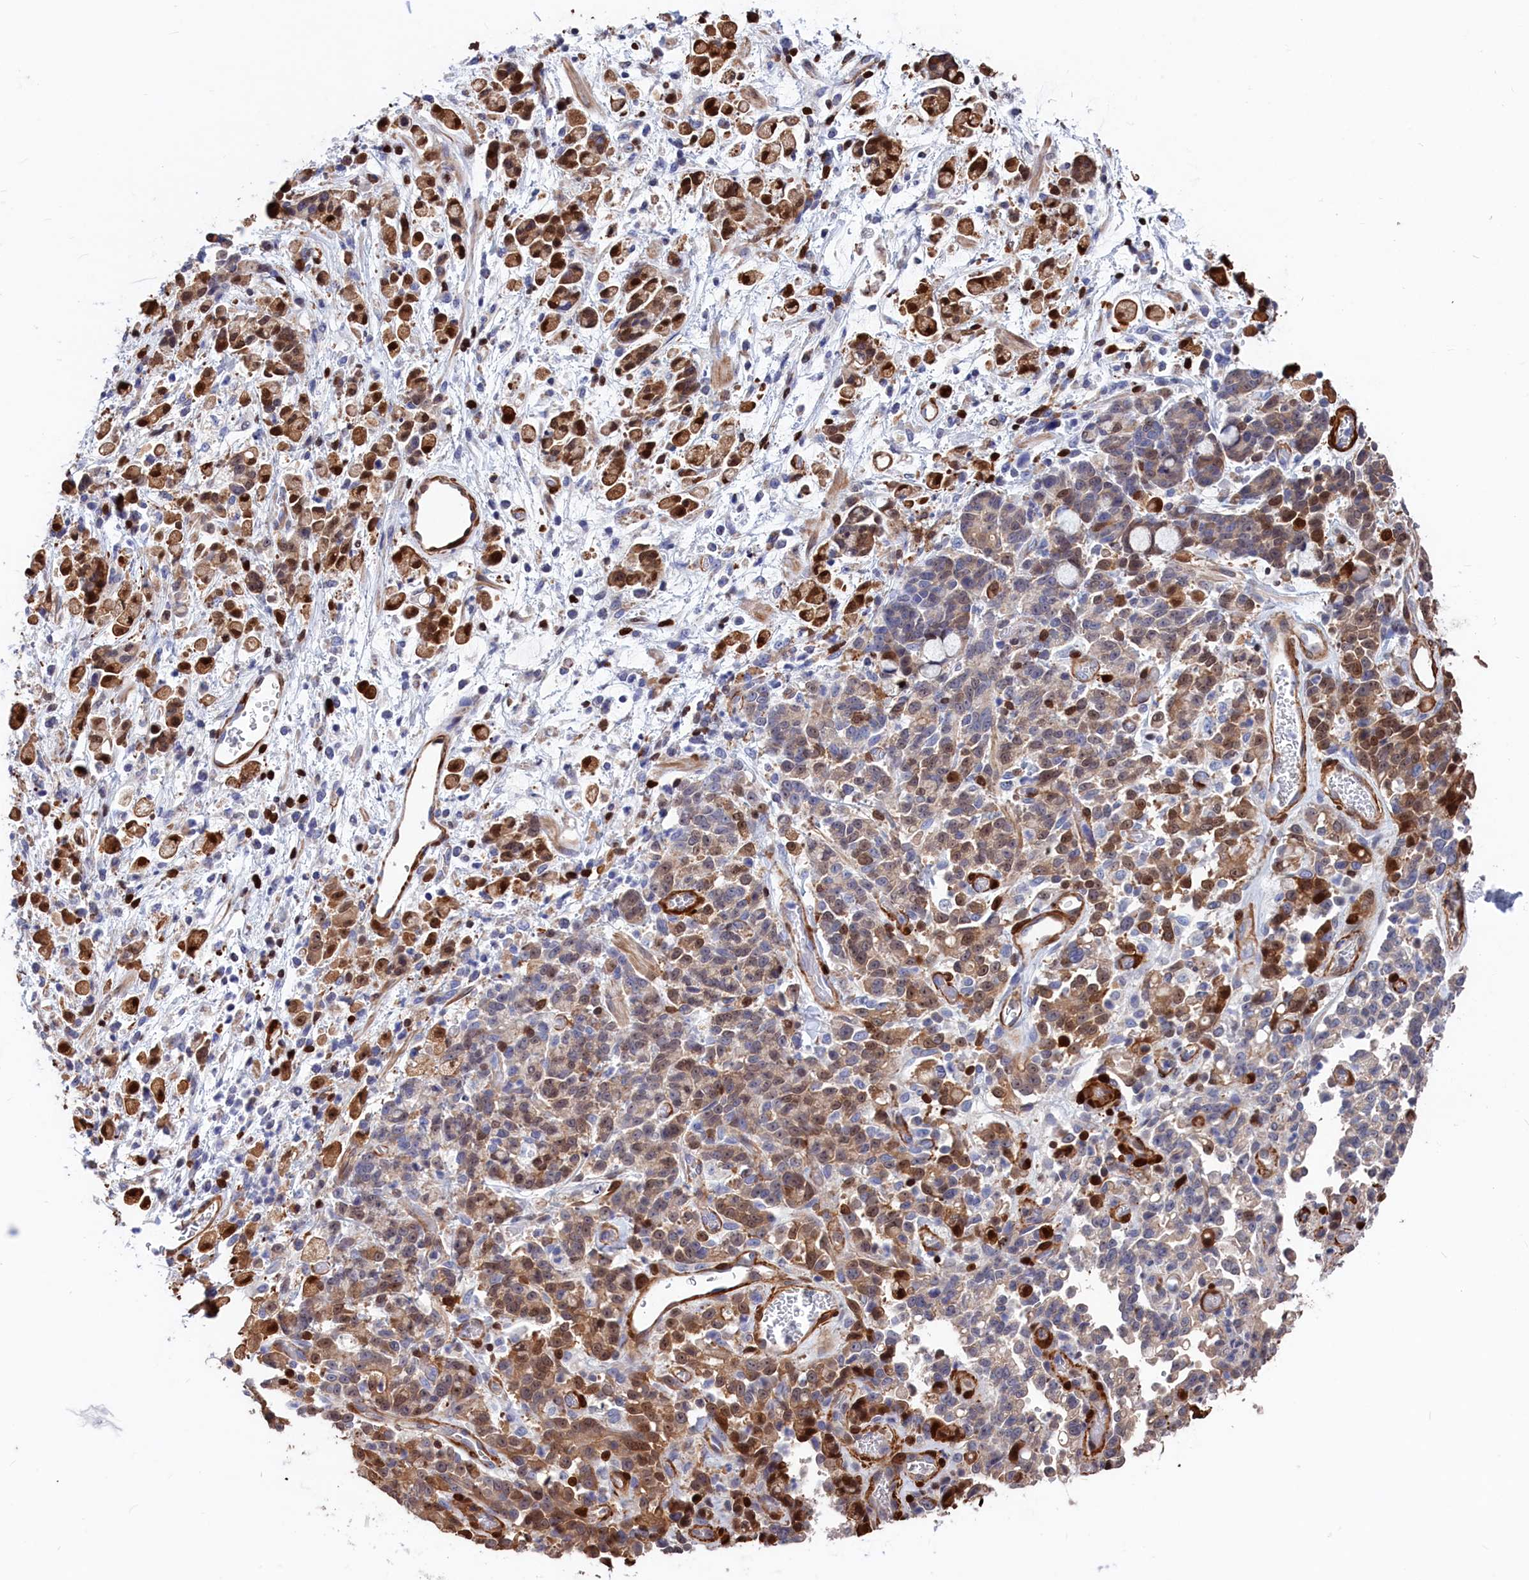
{"staining": {"intensity": "strong", "quantity": ">75%", "location": "cytoplasmic/membranous,nuclear"}, "tissue": "stomach cancer", "cell_type": "Tumor cells", "image_type": "cancer", "snomed": [{"axis": "morphology", "description": "Adenocarcinoma, NOS"}, {"axis": "topography", "description": "Stomach"}], "caption": "Adenocarcinoma (stomach) stained with a brown dye reveals strong cytoplasmic/membranous and nuclear positive positivity in approximately >75% of tumor cells.", "gene": "CRIP1", "patient": {"sex": "female", "age": 60}}